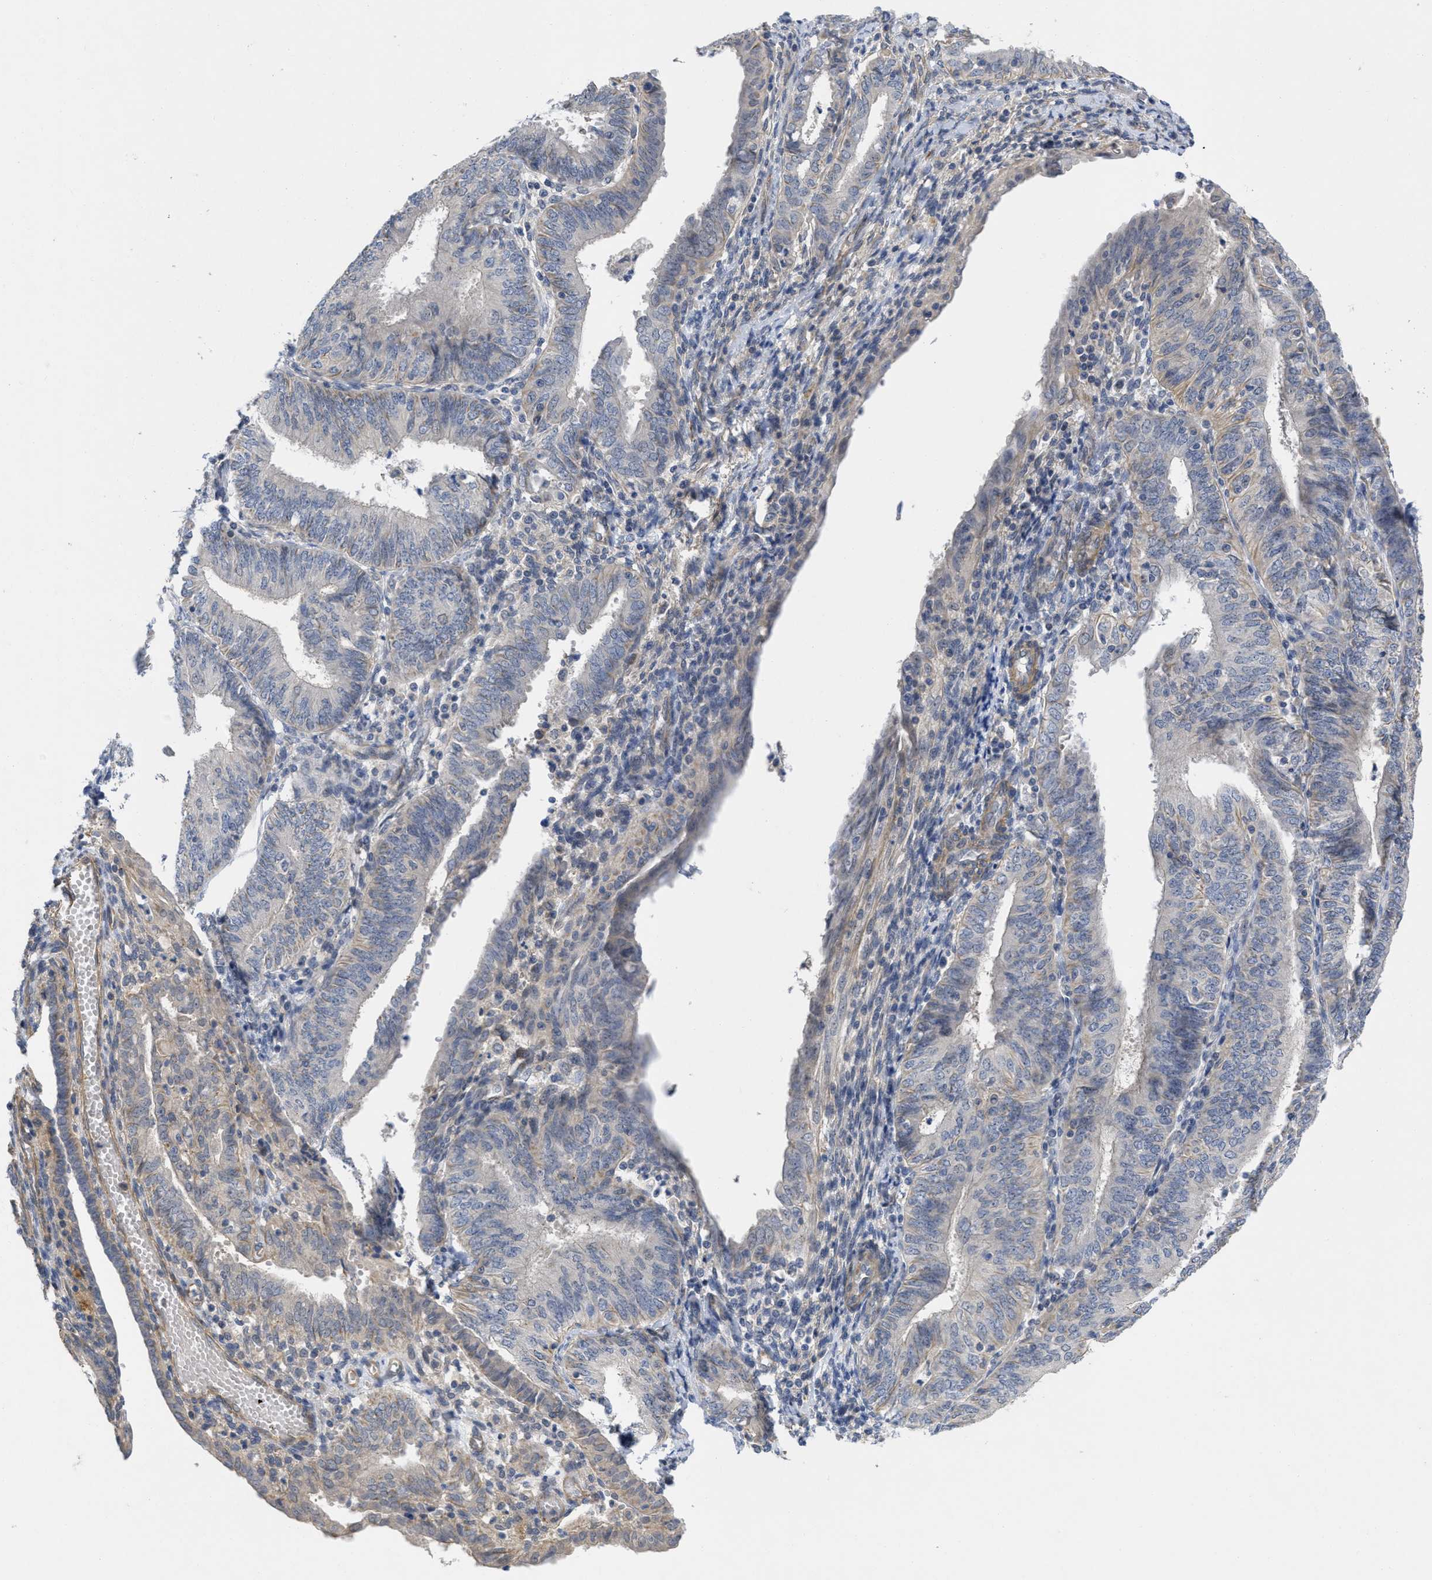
{"staining": {"intensity": "negative", "quantity": "none", "location": "none"}, "tissue": "endometrial cancer", "cell_type": "Tumor cells", "image_type": "cancer", "snomed": [{"axis": "morphology", "description": "Adenocarcinoma, NOS"}, {"axis": "topography", "description": "Endometrium"}], "caption": "DAB (3,3'-diaminobenzidine) immunohistochemical staining of adenocarcinoma (endometrial) exhibits no significant expression in tumor cells.", "gene": "ARHGEF26", "patient": {"sex": "female", "age": 58}}